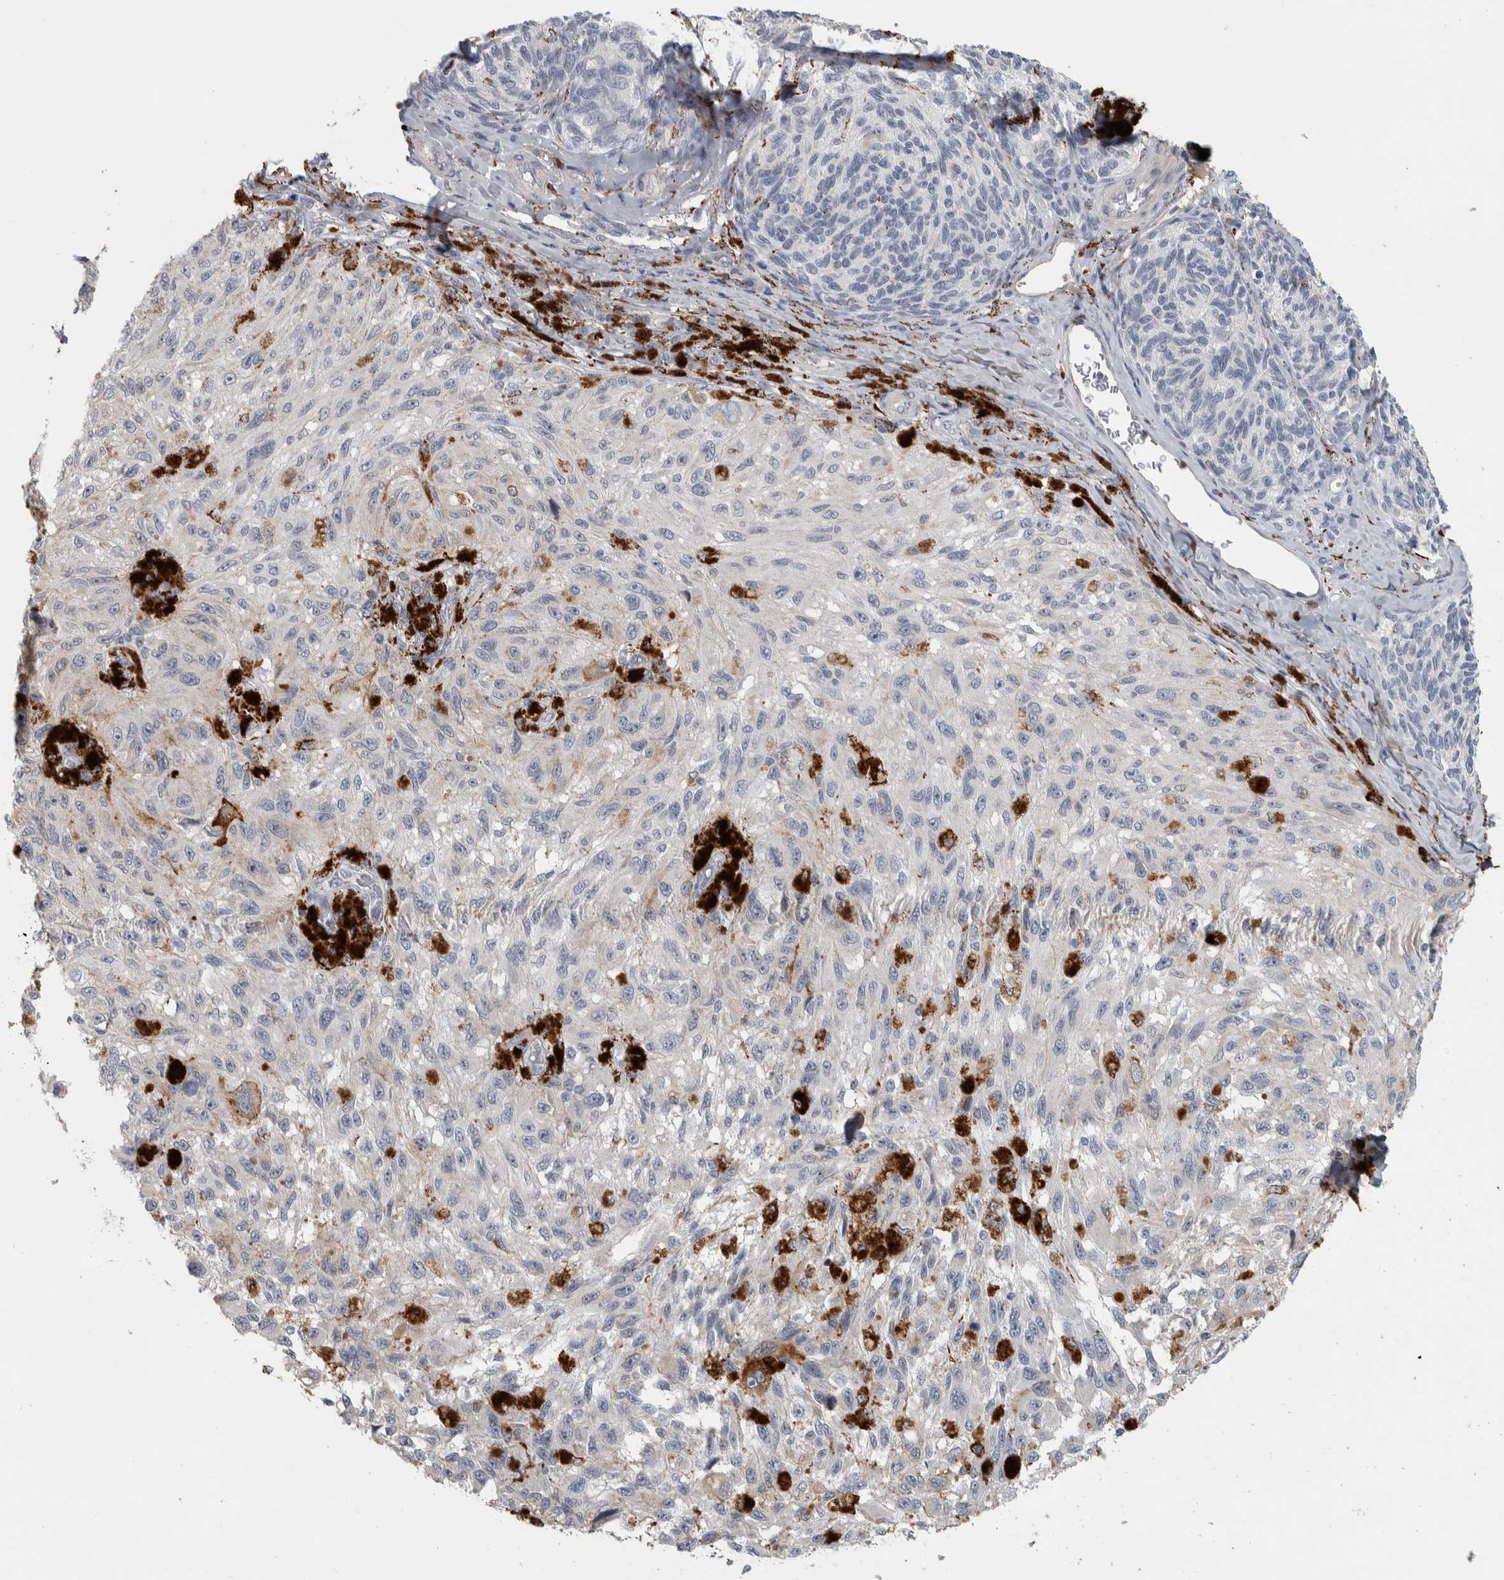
{"staining": {"intensity": "negative", "quantity": "none", "location": "none"}, "tissue": "melanoma", "cell_type": "Tumor cells", "image_type": "cancer", "snomed": [{"axis": "morphology", "description": "Malignant melanoma, NOS"}, {"axis": "topography", "description": "Skin"}], "caption": "Immunohistochemical staining of malignant melanoma reveals no significant positivity in tumor cells.", "gene": "FAM78A", "patient": {"sex": "female", "age": 73}}